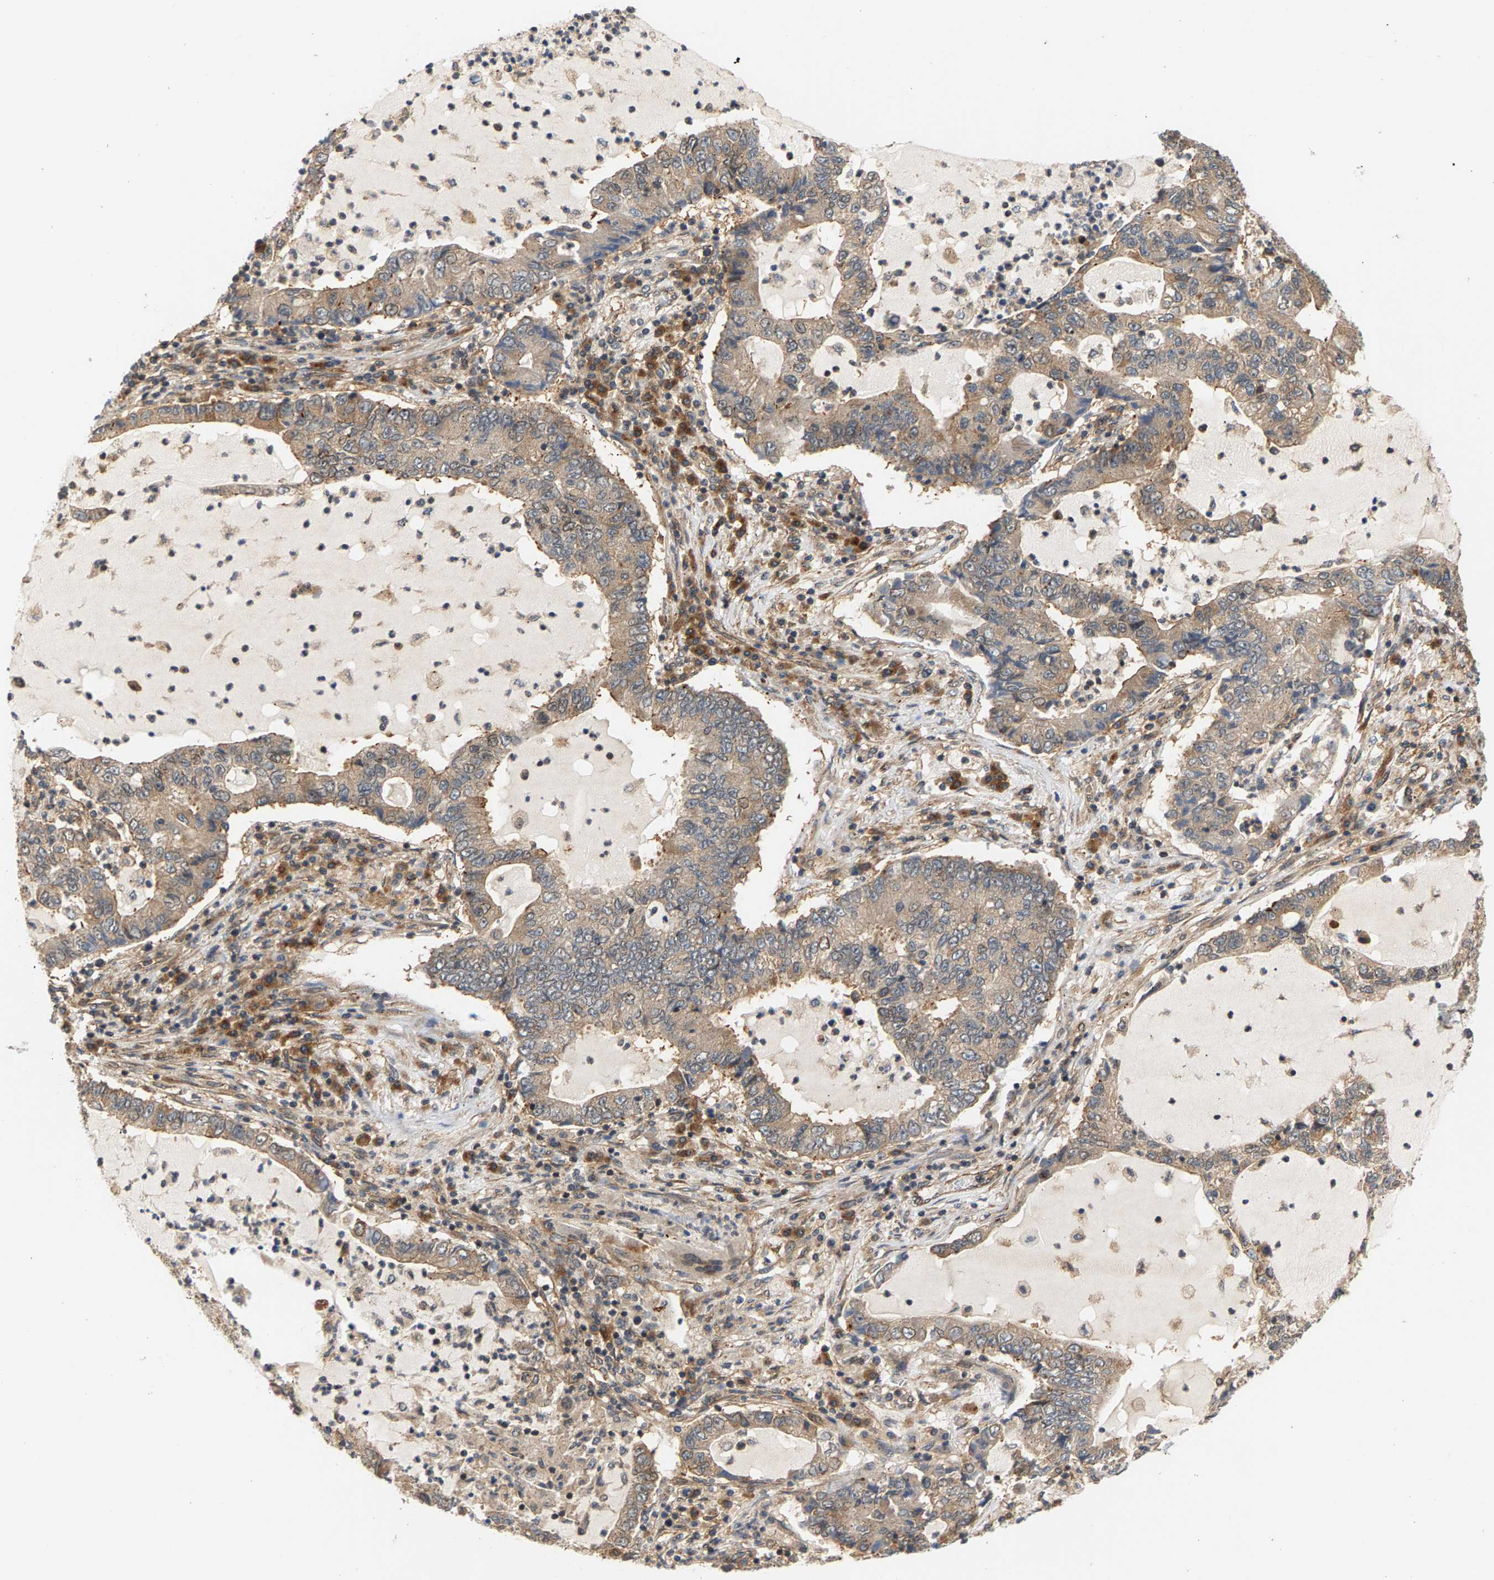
{"staining": {"intensity": "weak", "quantity": "25%-75%", "location": "cytoplasmic/membranous"}, "tissue": "lung cancer", "cell_type": "Tumor cells", "image_type": "cancer", "snomed": [{"axis": "morphology", "description": "Adenocarcinoma, NOS"}, {"axis": "topography", "description": "Lung"}], "caption": "The immunohistochemical stain labels weak cytoplasmic/membranous expression in tumor cells of lung cancer tissue.", "gene": "MAP2K5", "patient": {"sex": "female", "age": 51}}